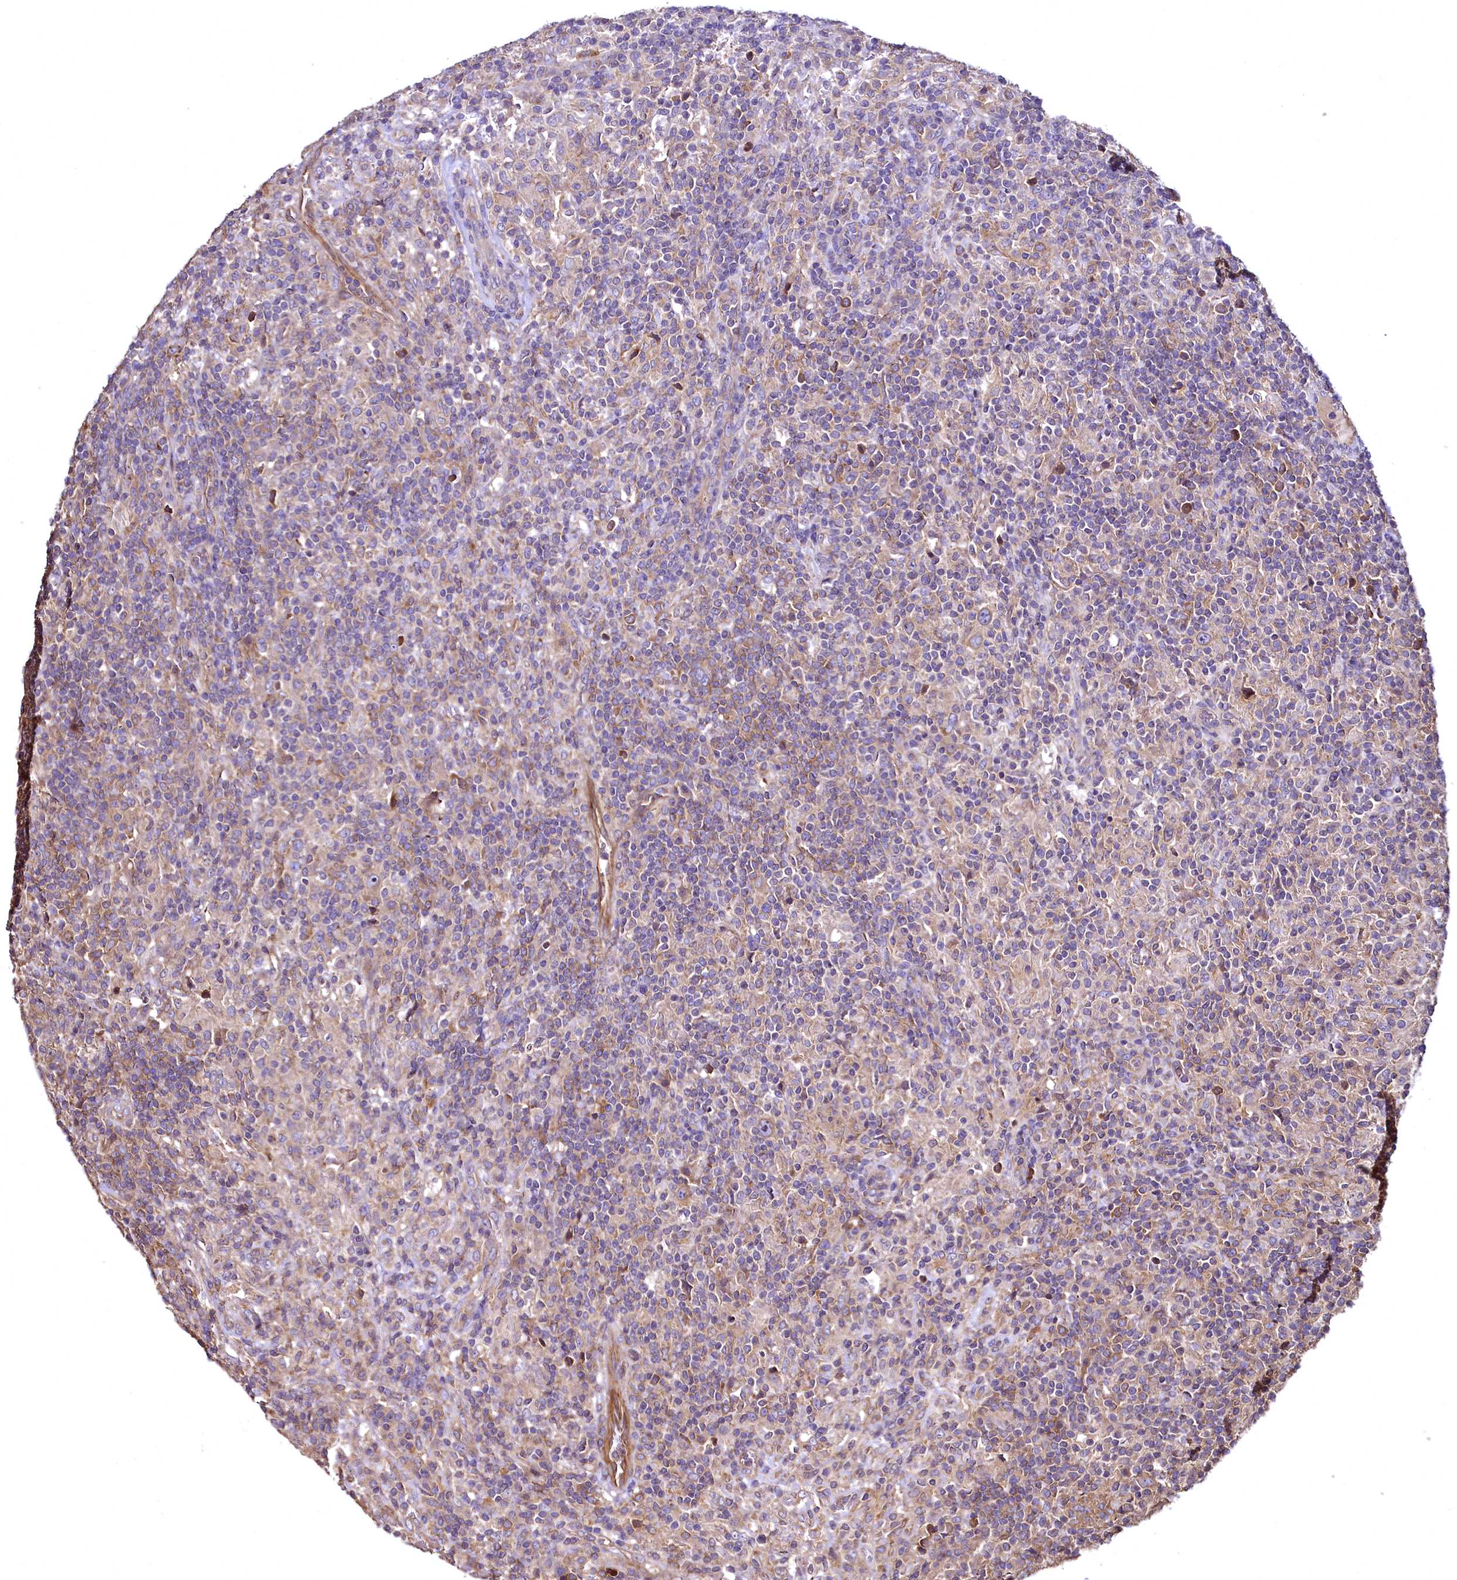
{"staining": {"intensity": "moderate", "quantity": ">75%", "location": "cytoplasmic/membranous"}, "tissue": "lymphoma", "cell_type": "Tumor cells", "image_type": "cancer", "snomed": [{"axis": "morphology", "description": "Hodgkin's disease, NOS"}, {"axis": "topography", "description": "Lymph node"}], "caption": "High-magnification brightfield microscopy of Hodgkin's disease stained with DAB (3,3'-diaminobenzidine) (brown) and counterstained with hematoxylin (blue). tumor cells exhibit moderate cytoplasmic/membranous staining is identified in about>75% of cells.", "gene": "TBCEL", "patient": {"sex": "male", "age": 70}}